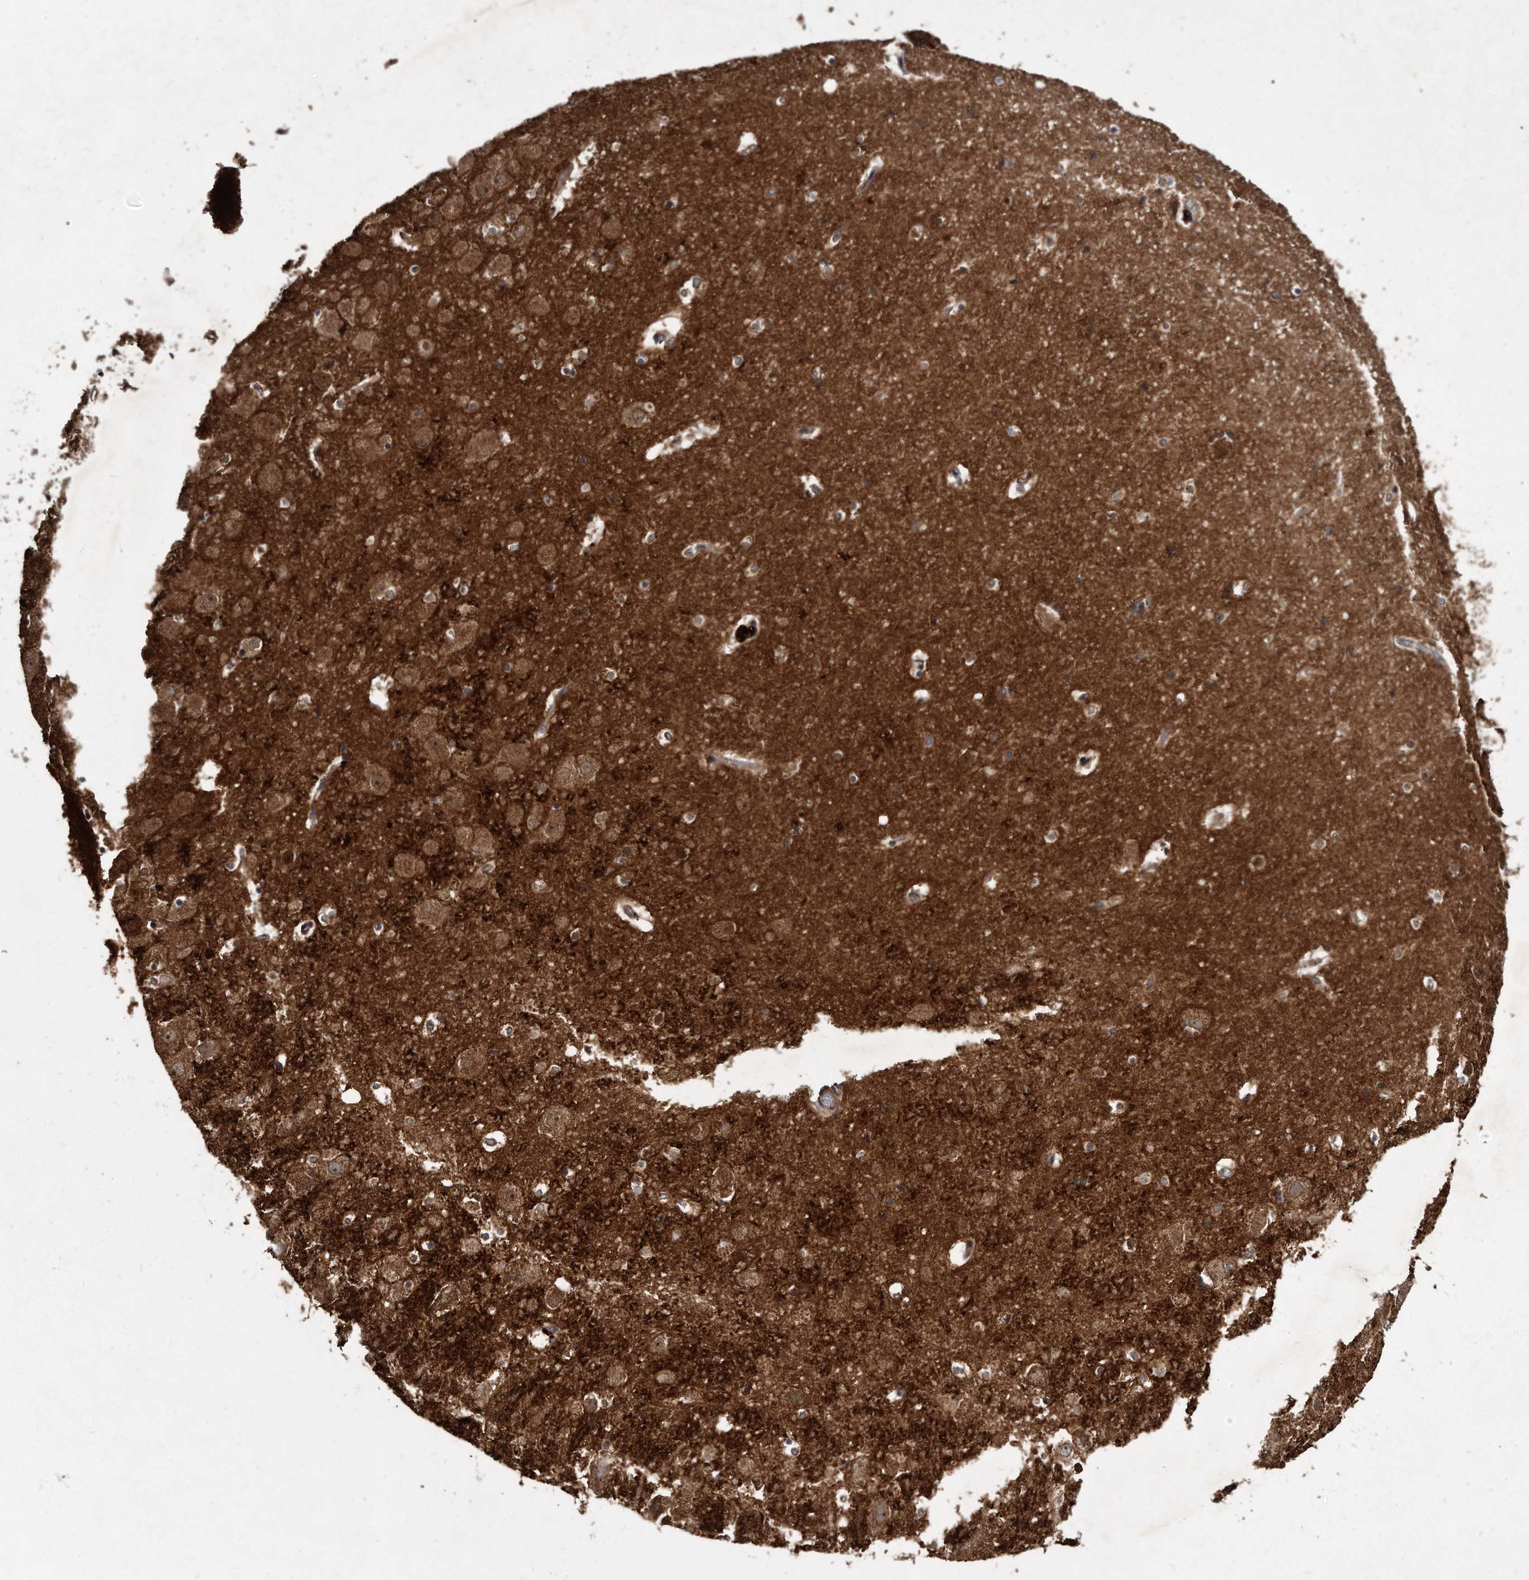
{"staining": {"intensity": "moderate", "quantity": "<25%", "location": "cytoplasmic/membranous"}, "tissue": "hippocampus", "cell_type": "Glial cells", "image_type": "normal", "snomed": [{"axis": "morphology", "description": "Normal tissue, NOS"}, {"axis": "topography", "description": "Hippocampus"}], "caption": "Immunohistochemistry micrograph of normal human hippocampus stained for a protein (brown), which reveals low levels of moderate cytoplasmic/membranous positivity in approximately <25% of glial cells.", "gene": "FAM136A", "patient": {"sex": "female", "age": 52}}